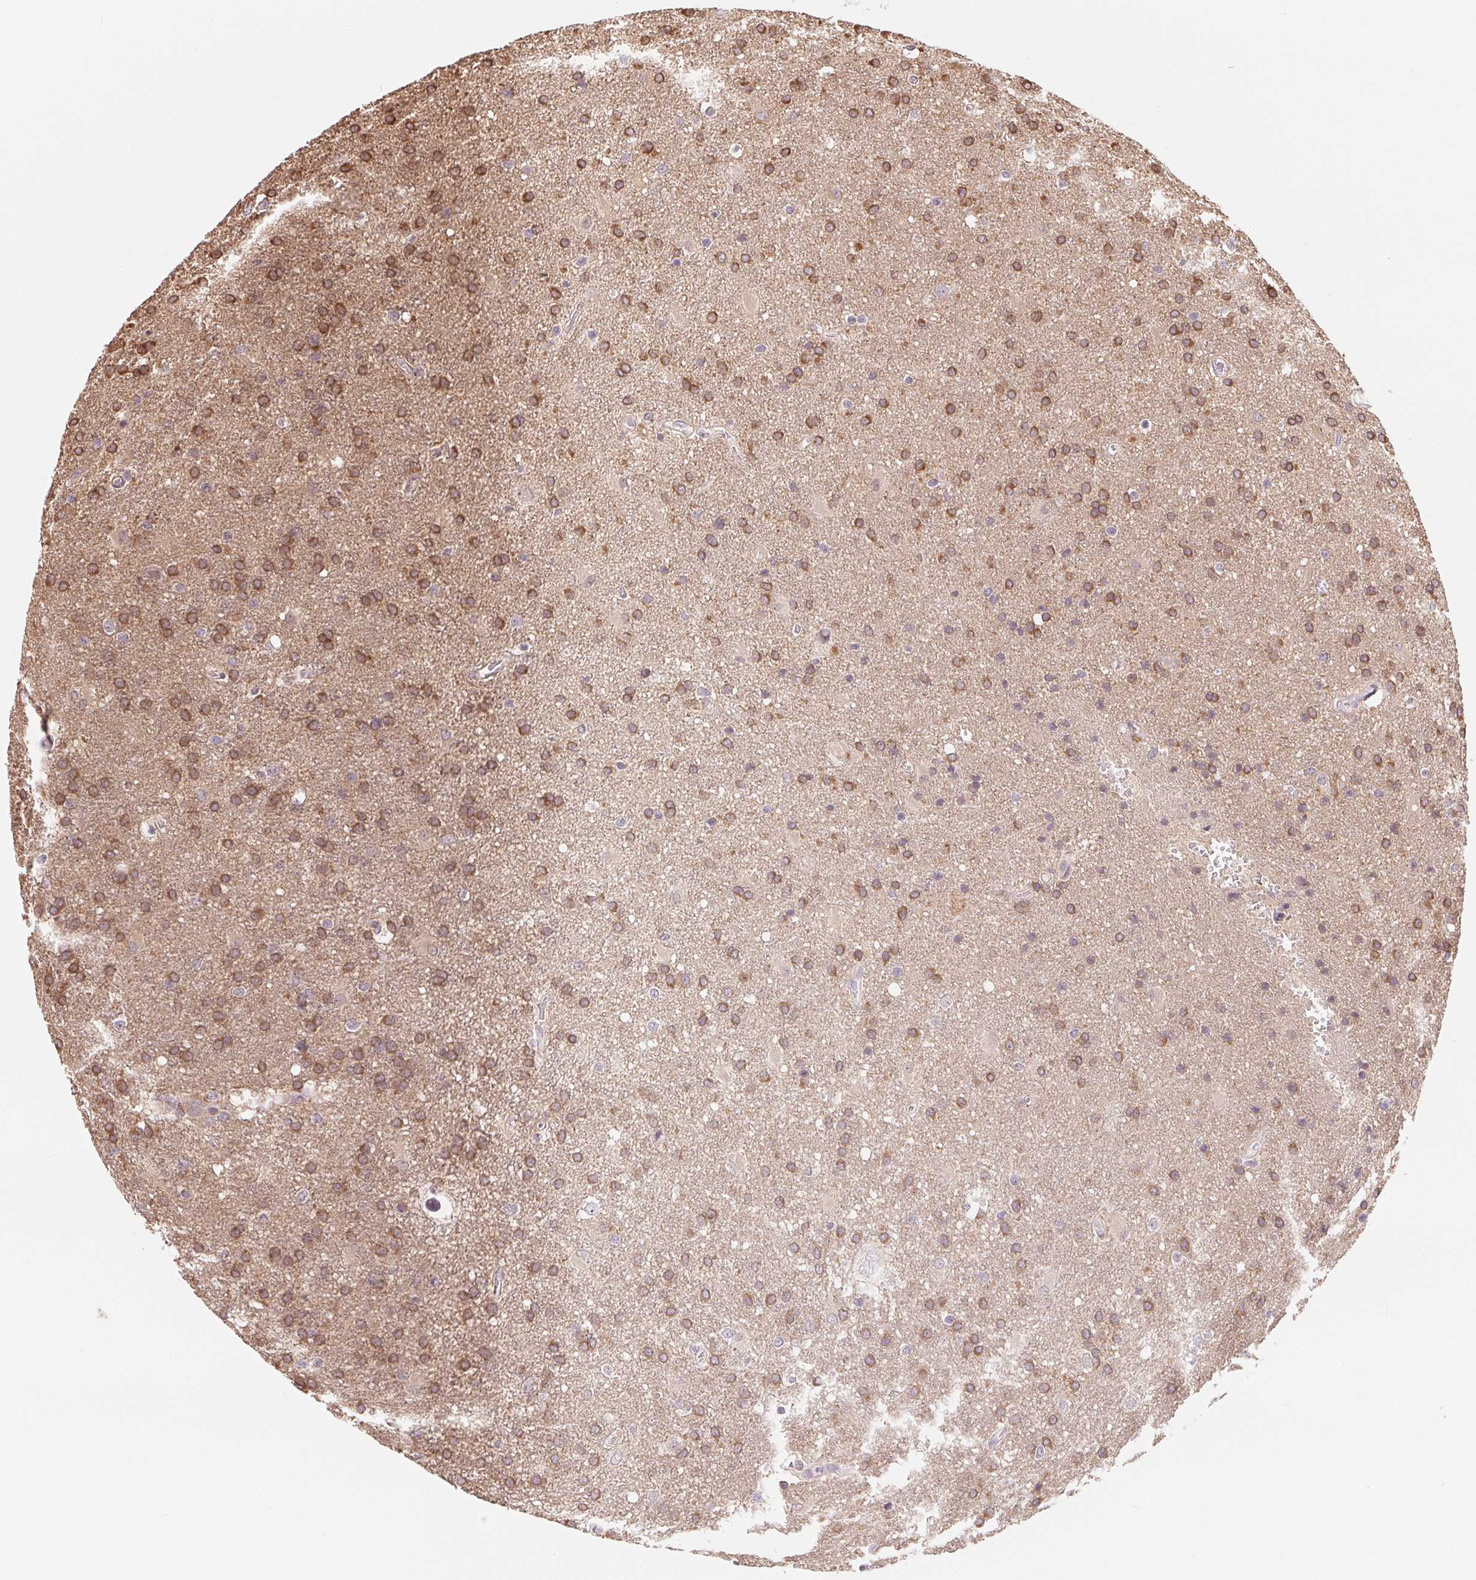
{"staining": {"intensity": "moderate", "quantity": ">75%", "location": "cytoplasmic/membranous"}, "tissue": "glioma", "cell_type": "Tumor cells", "image_type": "cancer", "snomed": [{"axis": "morphology", "description": "Glioma, malignant, Low grade"}, {"axis": "topography", "description": "Brain"}], "caption": "A brown stain highlights moderate cytoplasmic/membranous expression of a protein in low-grade glioma (malignant) tumor cells. (DAB IHC, brown staining for protein, blue staining for nuclei).", "gene": "CFC1", "patient": {"sex": "male", "age": 66}}